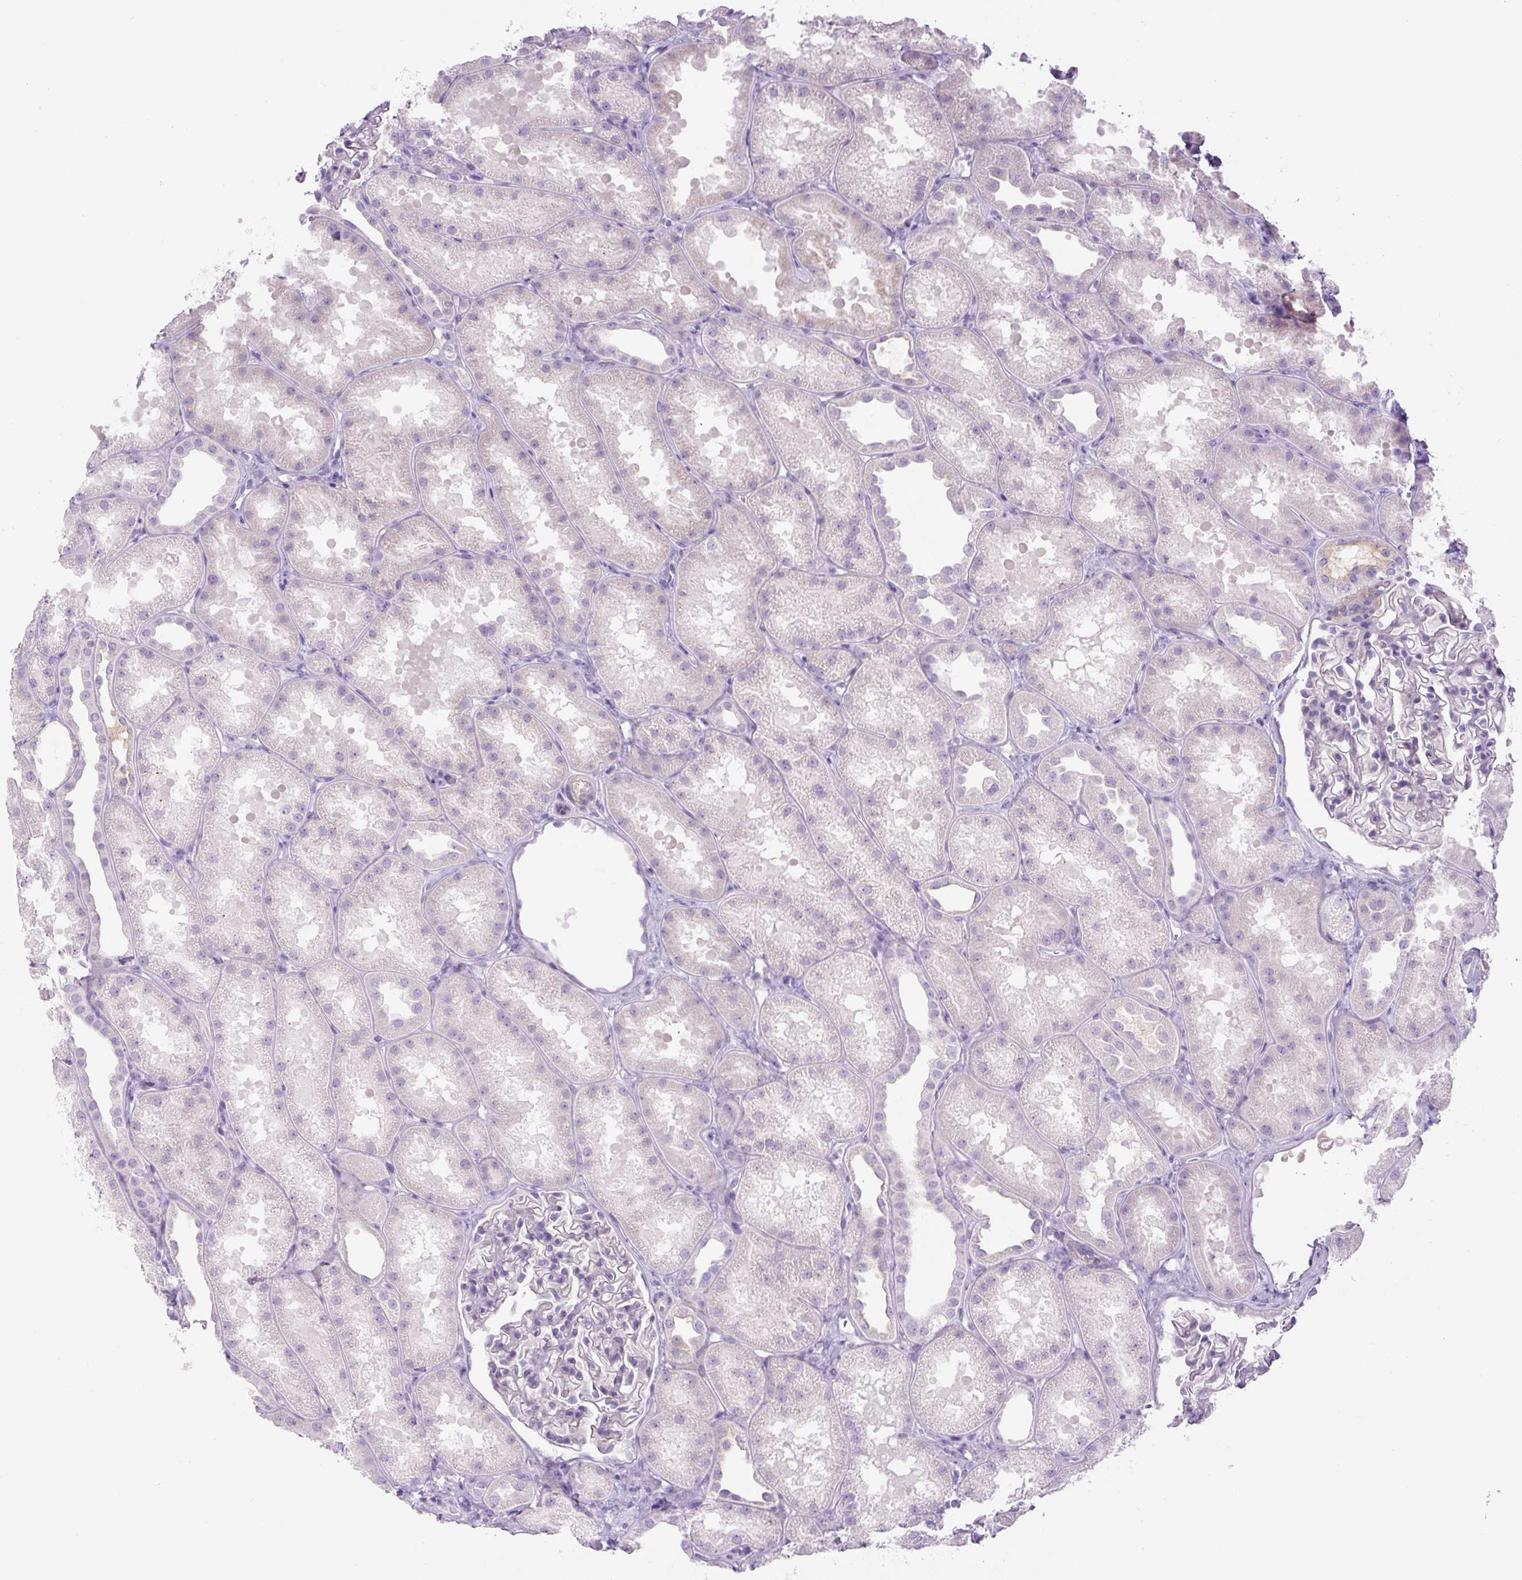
{"staining": {"intensity": "negative", "quantity": "none", "location": "none"}, "tissue": "kidney", "cell_type": "Cells in glomeruli", "image_type": "normal", "snomed": [{"axis": "morphology", "description": "Normal tissue, NOS"}, {"axis": "topography", "description": "Kidney"}], "caption": "There is no significant positivity in cells in glomeruli of kidney. The staining was performed using DAB (3,3'-diaminobenzidine) to visualize the protein expression in brown, while the nuclei were stained in blue with hematoxylin (Magnification: 20x).", "gene": "RSPO4", "patient": {"sex": "male", "age": 61}}